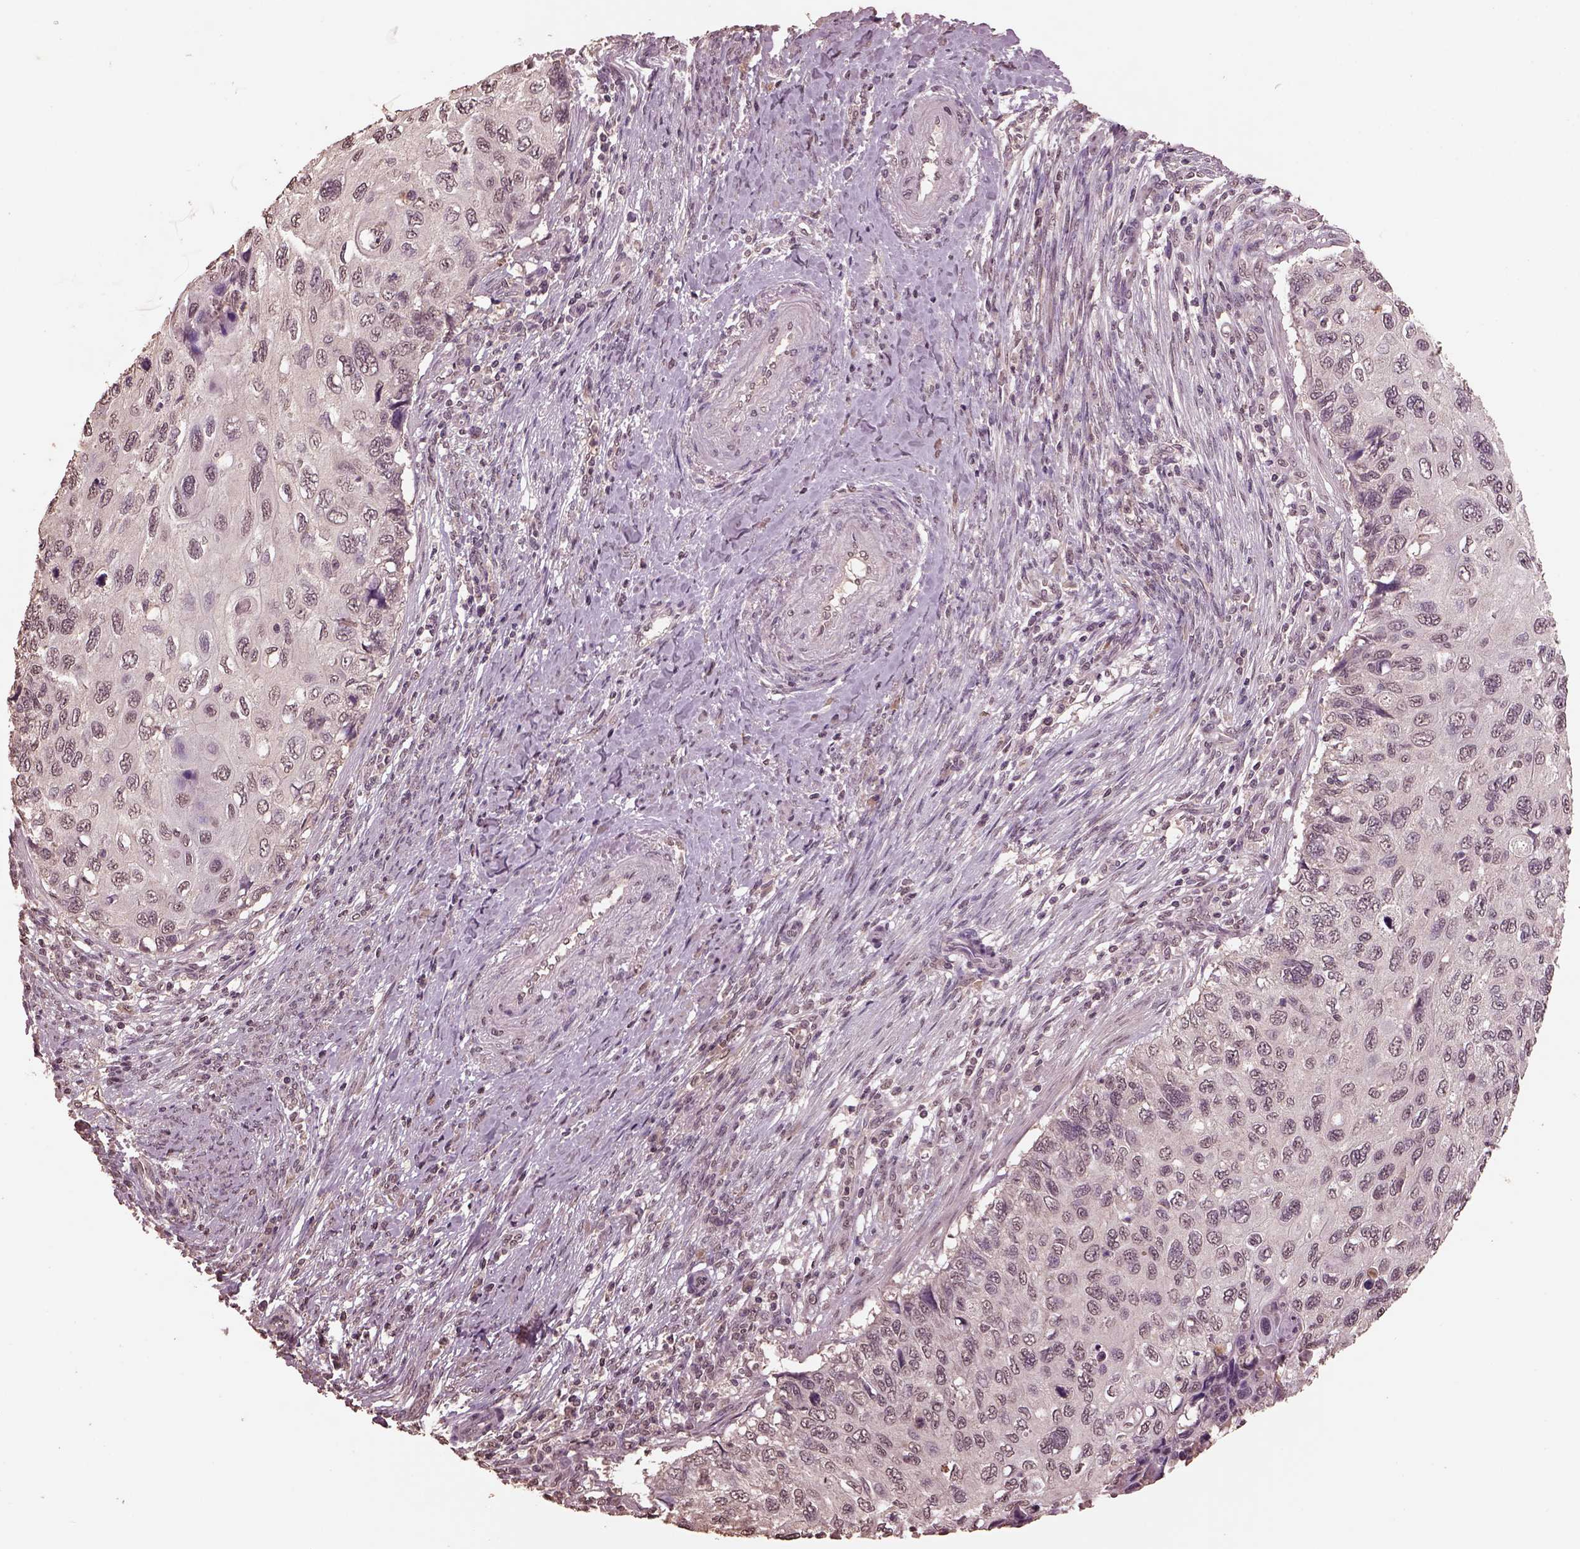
{"staining": {"intensity": "negative", "quantity": "none", "location": "none"}, "tissue": "cervical cancer", "cell_type": "Tumor cells", "image_type": "cancer", "snomed": [{"axis": "morphology", "description": "Squamous cell carcinoma, NOS"}, {"axis": "topography", "description": "Cervix"}], "caption": "Immunohistochemical staining of squamous cell carcinoma (cervical) demonstrates no significant positivity in tumor cells.", "gene": "CPT1C", "patient": {"sex": "female", "age": 70}}